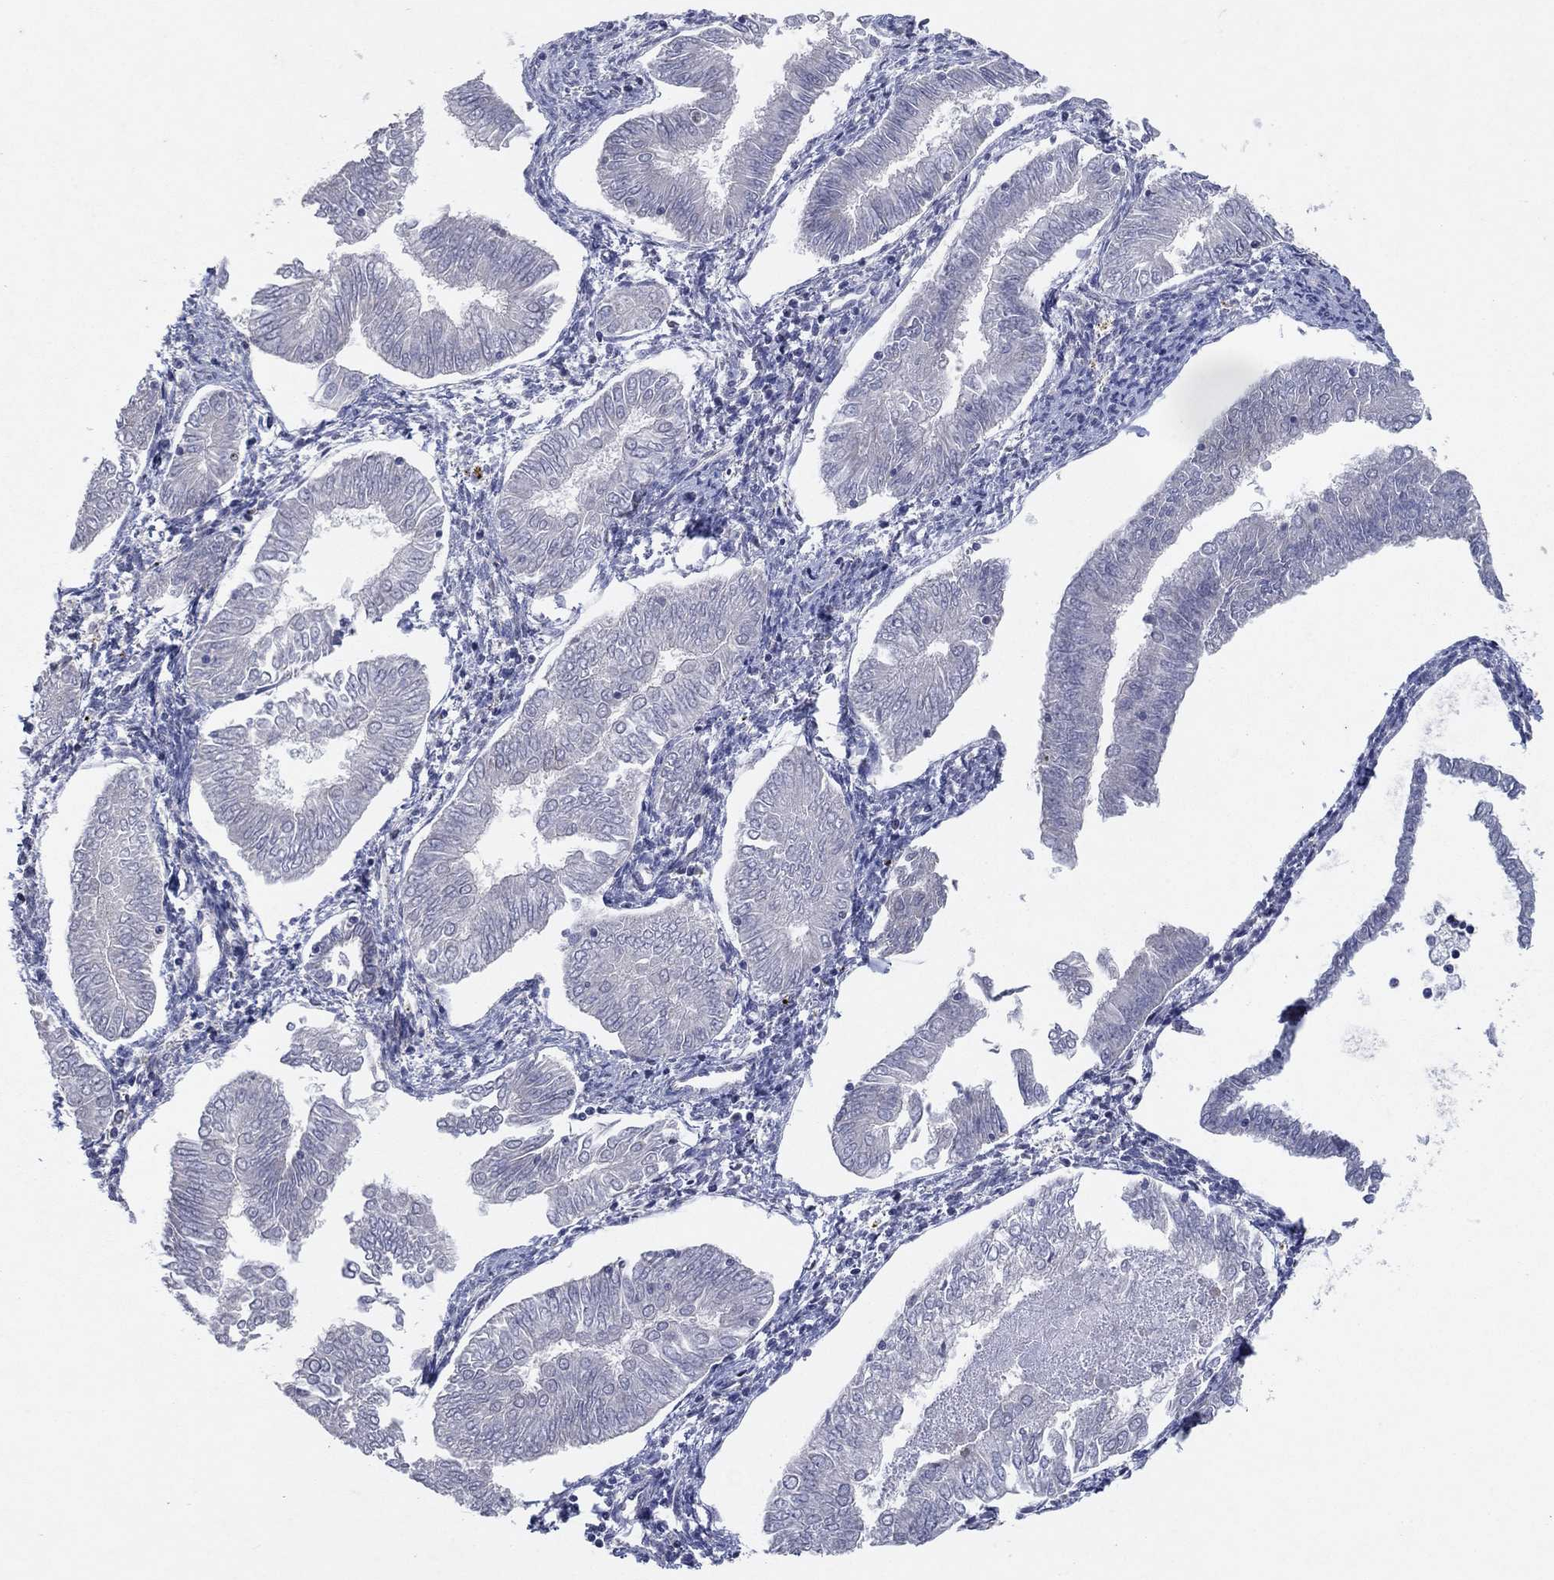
{"staining": {"intensity": "weak", "quantity": "25%-75%", "location": "cytoplasmic/membranous"}, "tissue": "endometrial cancer", "cell_type": "Tumor cells", "image_type": "cancer", "snomed": [{"axis": "morphology", "description": "Adenocarcinoma, NOS"}, {"axis": "topography", "description": "Endometrium"}], "caption": "High-magnification brightfield microscopy of endometrial cancer stained with DAB (3,3'-diaminobenzidine) (brown) and counterstained with hematoxylin (blue). tumor cells exhibit weak cytoplasmic/membranous staining is appreciated in approximately25%-75% of cells. (IHC, brightfield microscopy, high magnification).", "gene": "C9orf85", "patient": {"sex": "female", "age": 53}}